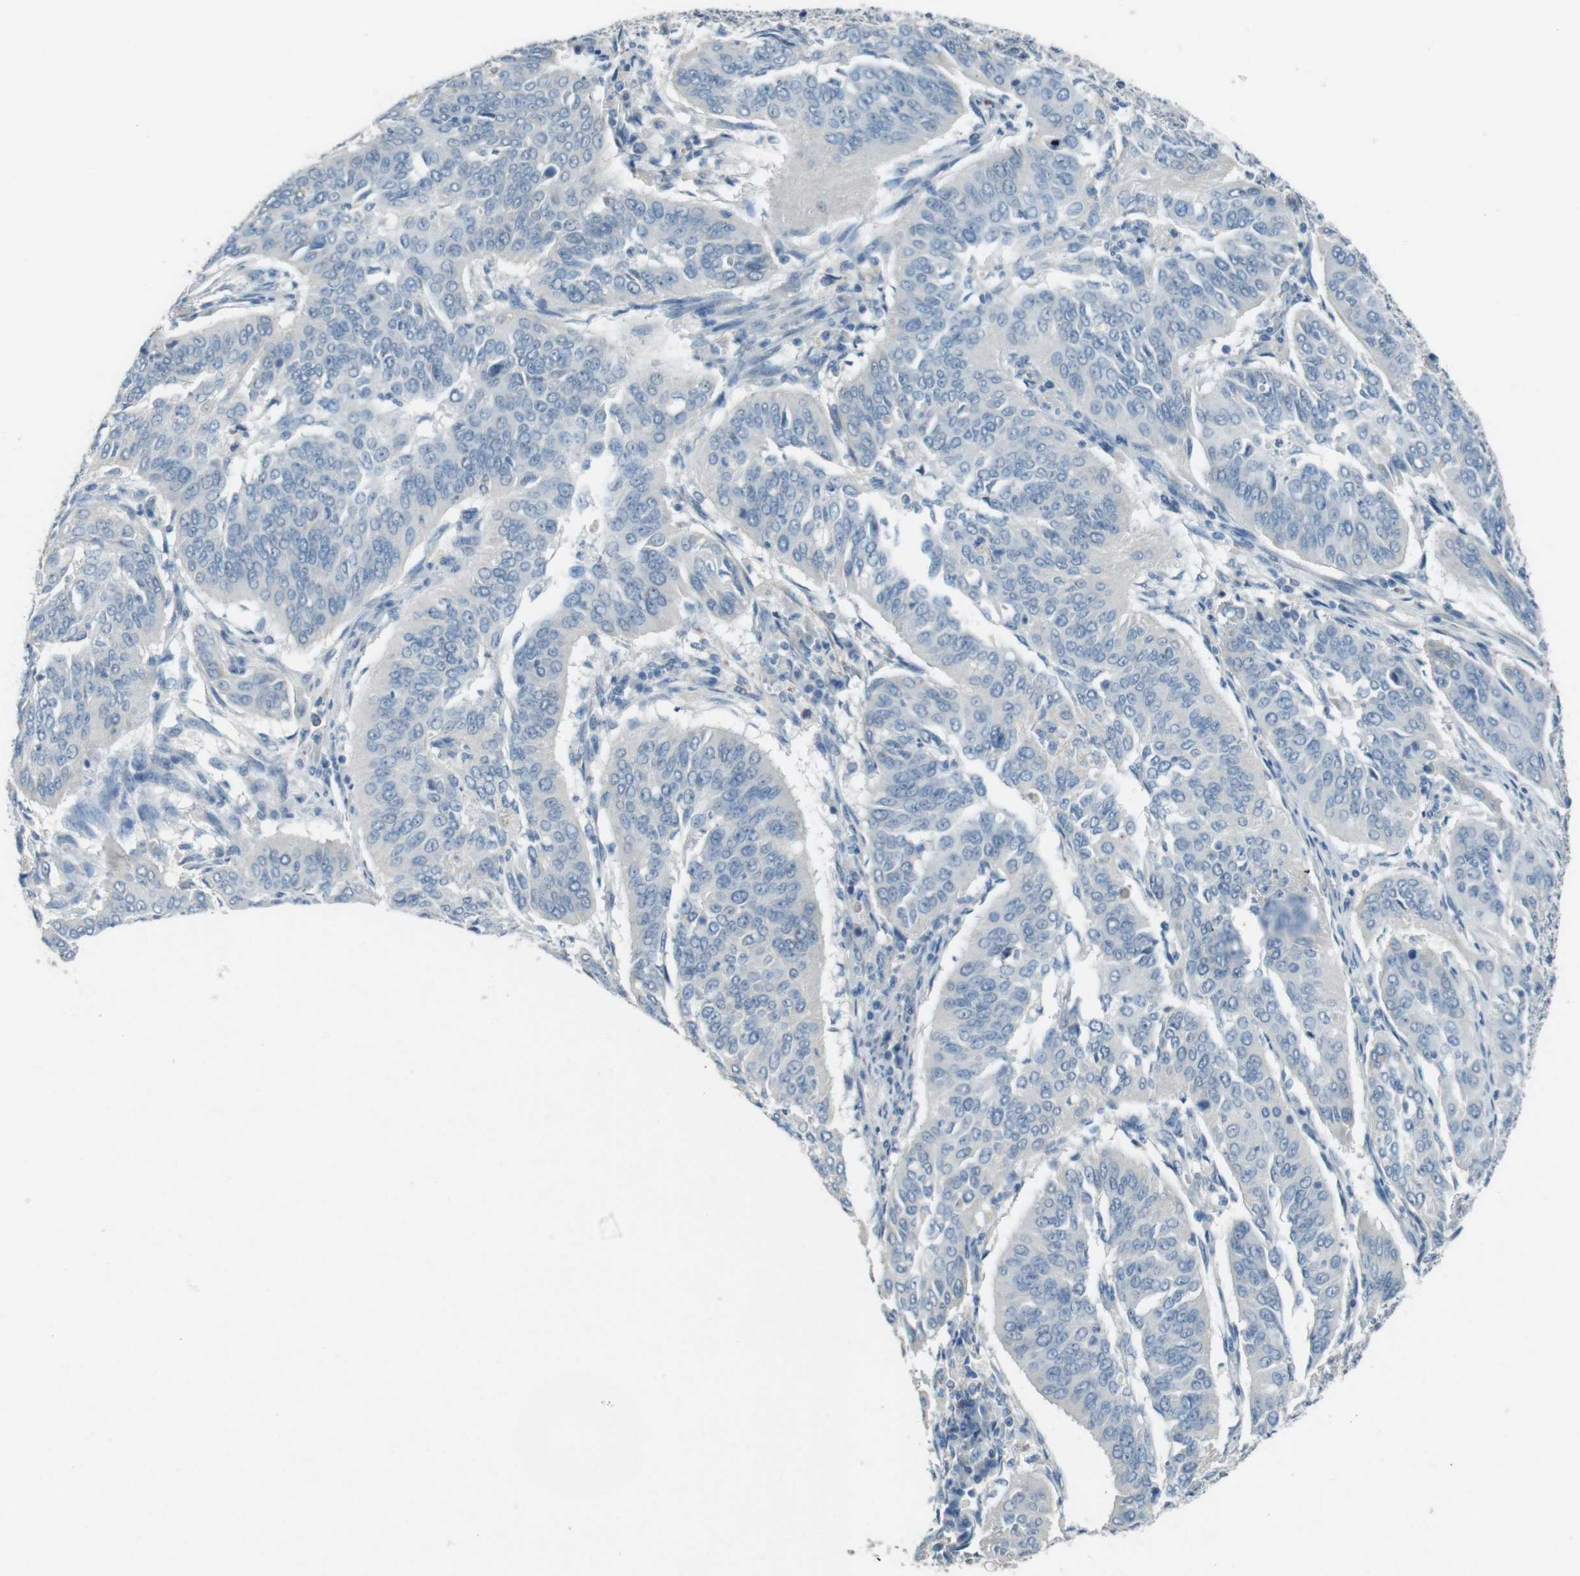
{"staining": {"intensity": "negative", "quantity": "none", "location": "none"}, "tissue": "cervical cancer", "cell_type": "Tumor cells", "image_type": "cancer", "snomed": [{"axis": "morphology", "description": "Normal tissue, NOS"}, {"axis": "morphology", "description": "Squamous cell carcinoma, NOS"}, {"axis": "topography", "description": "Cervix"}], "caption": "Human squamous cell carcinoma (cervical) stained for a protein using immunohistochemistry shows no staining in tumor cells.", "gene": "ENTPD7", "patient": {"sex": "female", "age": 39}}